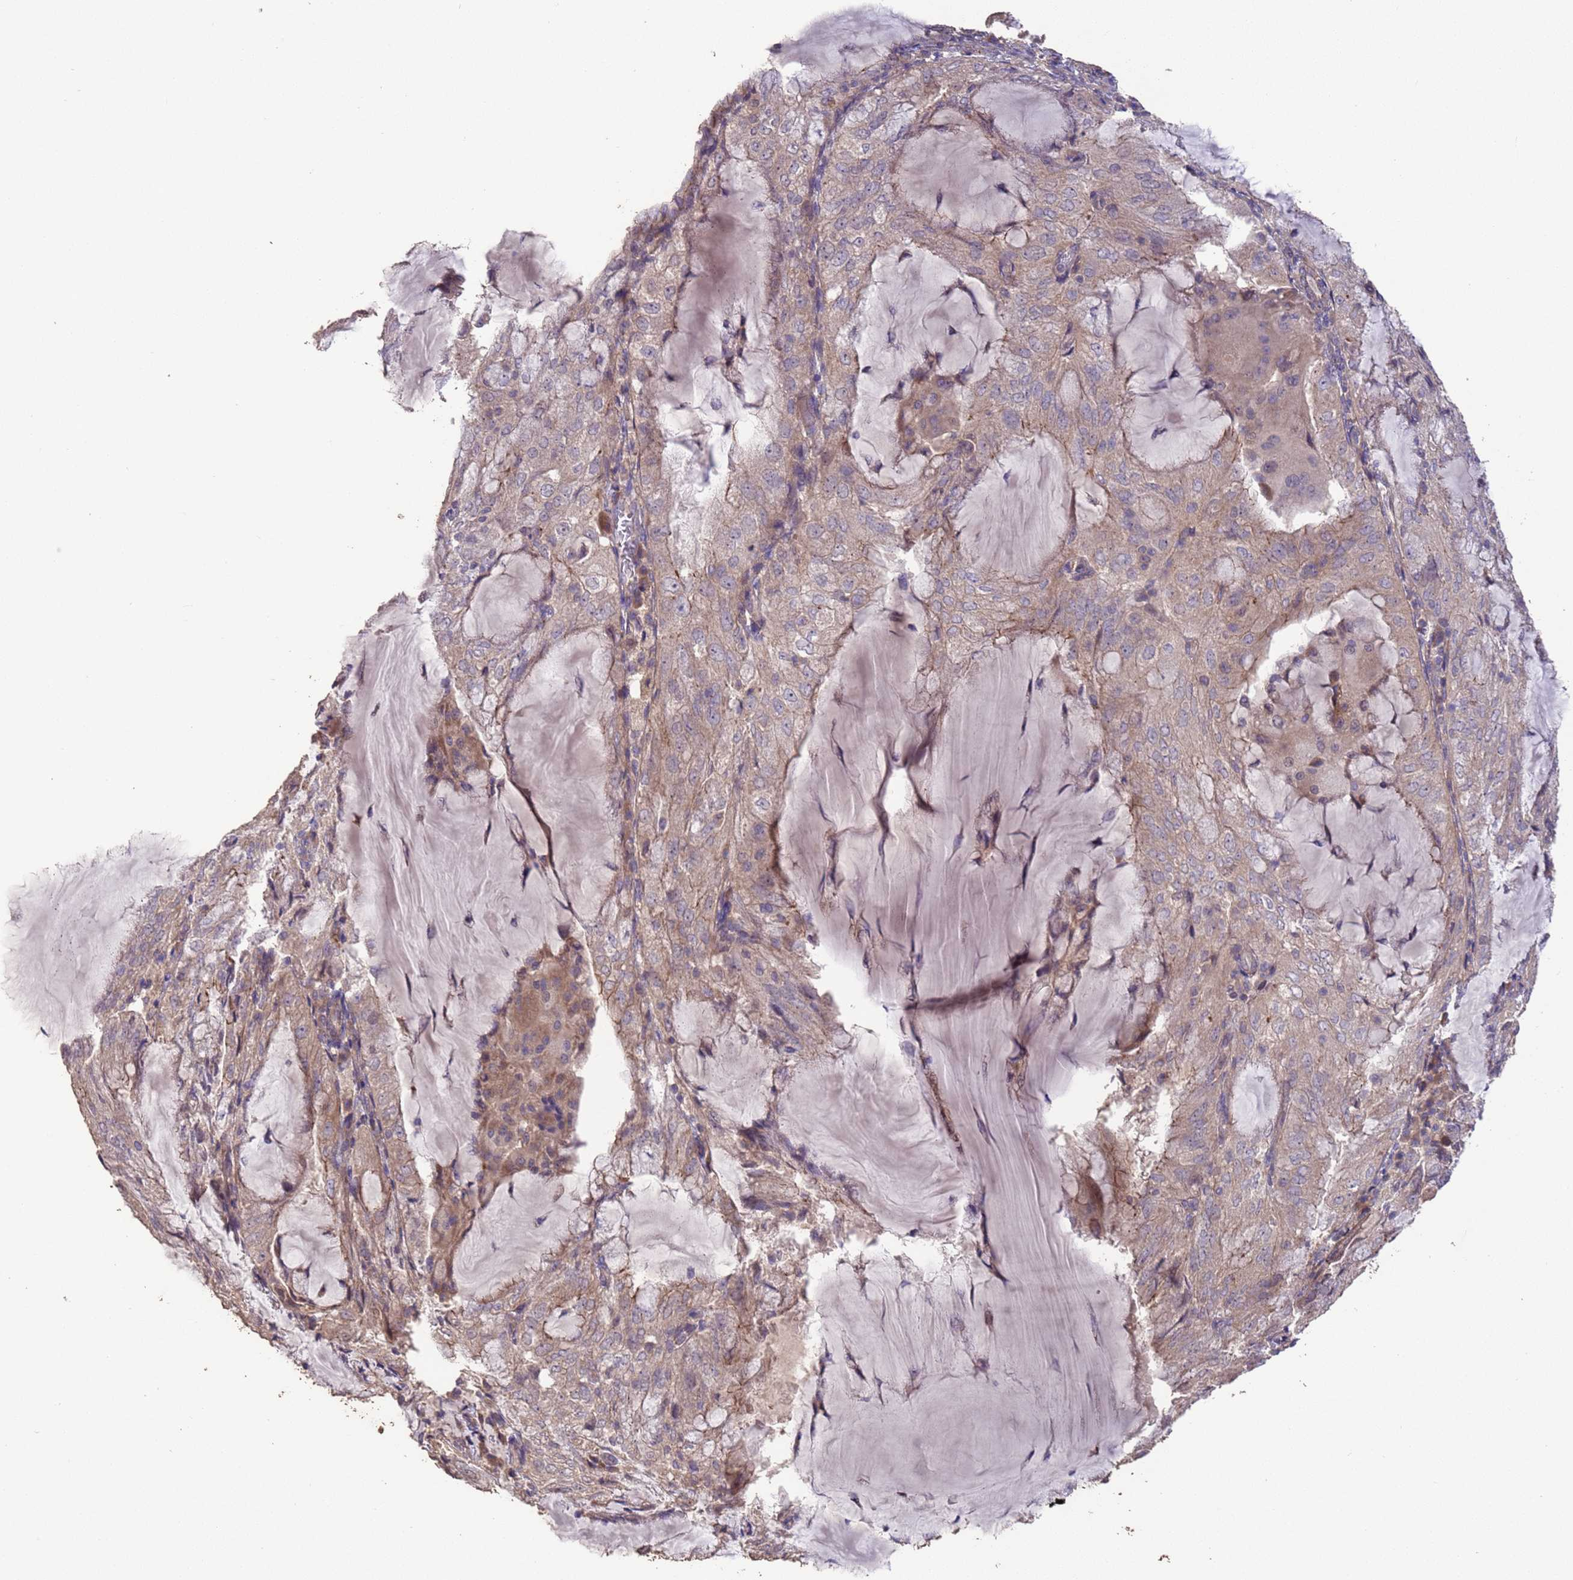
{"staining": {"intensity": "weak", "quantity": "25%-75%", "location": "cytoplasmic/membranous"}, "tissue": "endometrial cancer", "cell_type": "Tumor cells", "image_type": "cancer", "snomed": [{"axis": "morphology", "description": "Adenocarcinoma, NOS"}, {"axis": "topography", "description": "Endometrium"}], "caption": "A photomicrograph of endometrial cancer stained for a protein shows weak cytoplasmic/membranous brown staining in tumor cells.", "gene": "SLC9B2", "patient": {"sex": "female", "age": 81}}